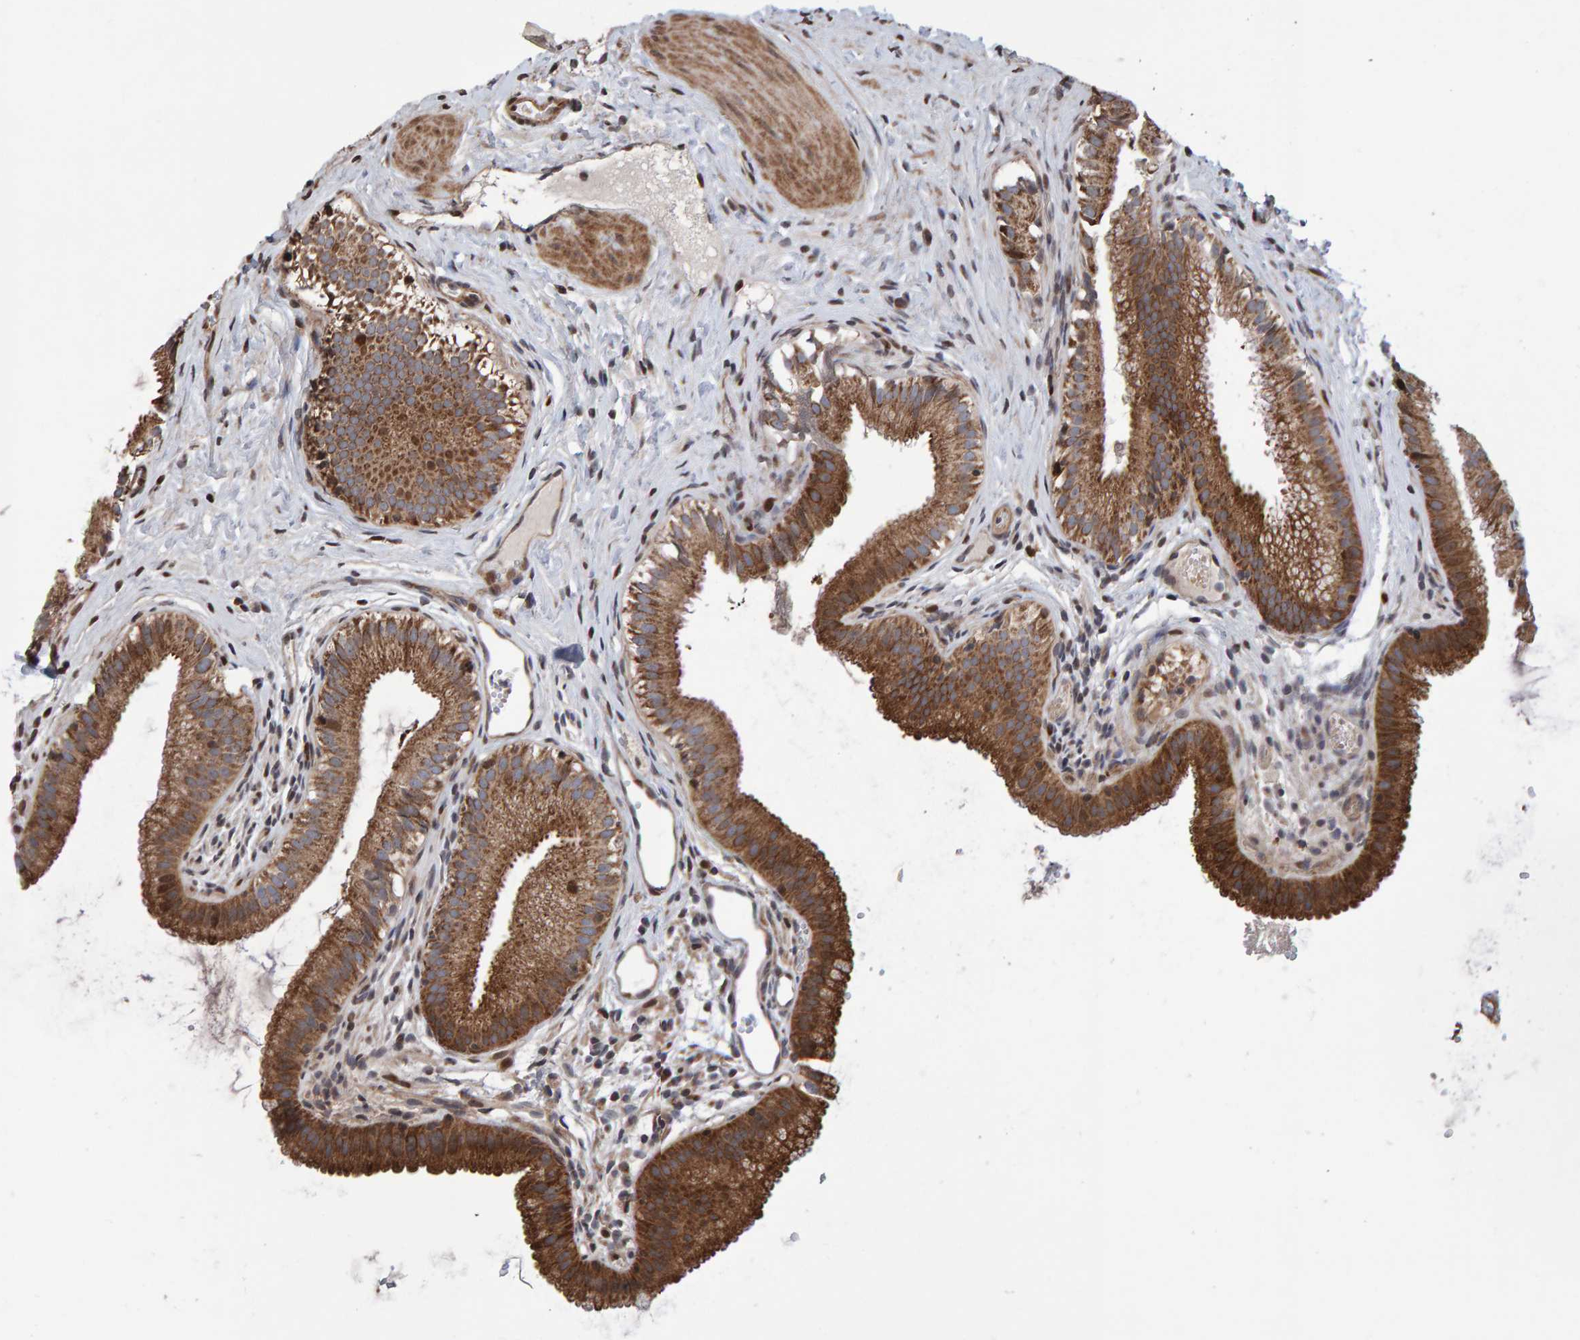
{"staining": {"intensity": "strong", "quantity": ">75%", "location": "cytoplasmic/membranous"}, "tissue": "gallbladder", "cell_type": "Glandular cells", "image_type": "normal", "snomed": [{"axis": "morphology", "description": "Normal tissue, NOS"}, {"axis": "topography", "description": "Gallbladder"}], "caption": "DAB (3,3'-diaminobenzidine) immunohistochemical staining of unremarkable gallbladder shows strong cytoplasmic/membranous protein positivity in about >75% of glandular cells. (DAB (3,3'-diaminobenzidine) IHC, brown staining for protein, blue staining for nuclei).", "gene": "PECR", "patient": {"sex": "female", "age": 26}}